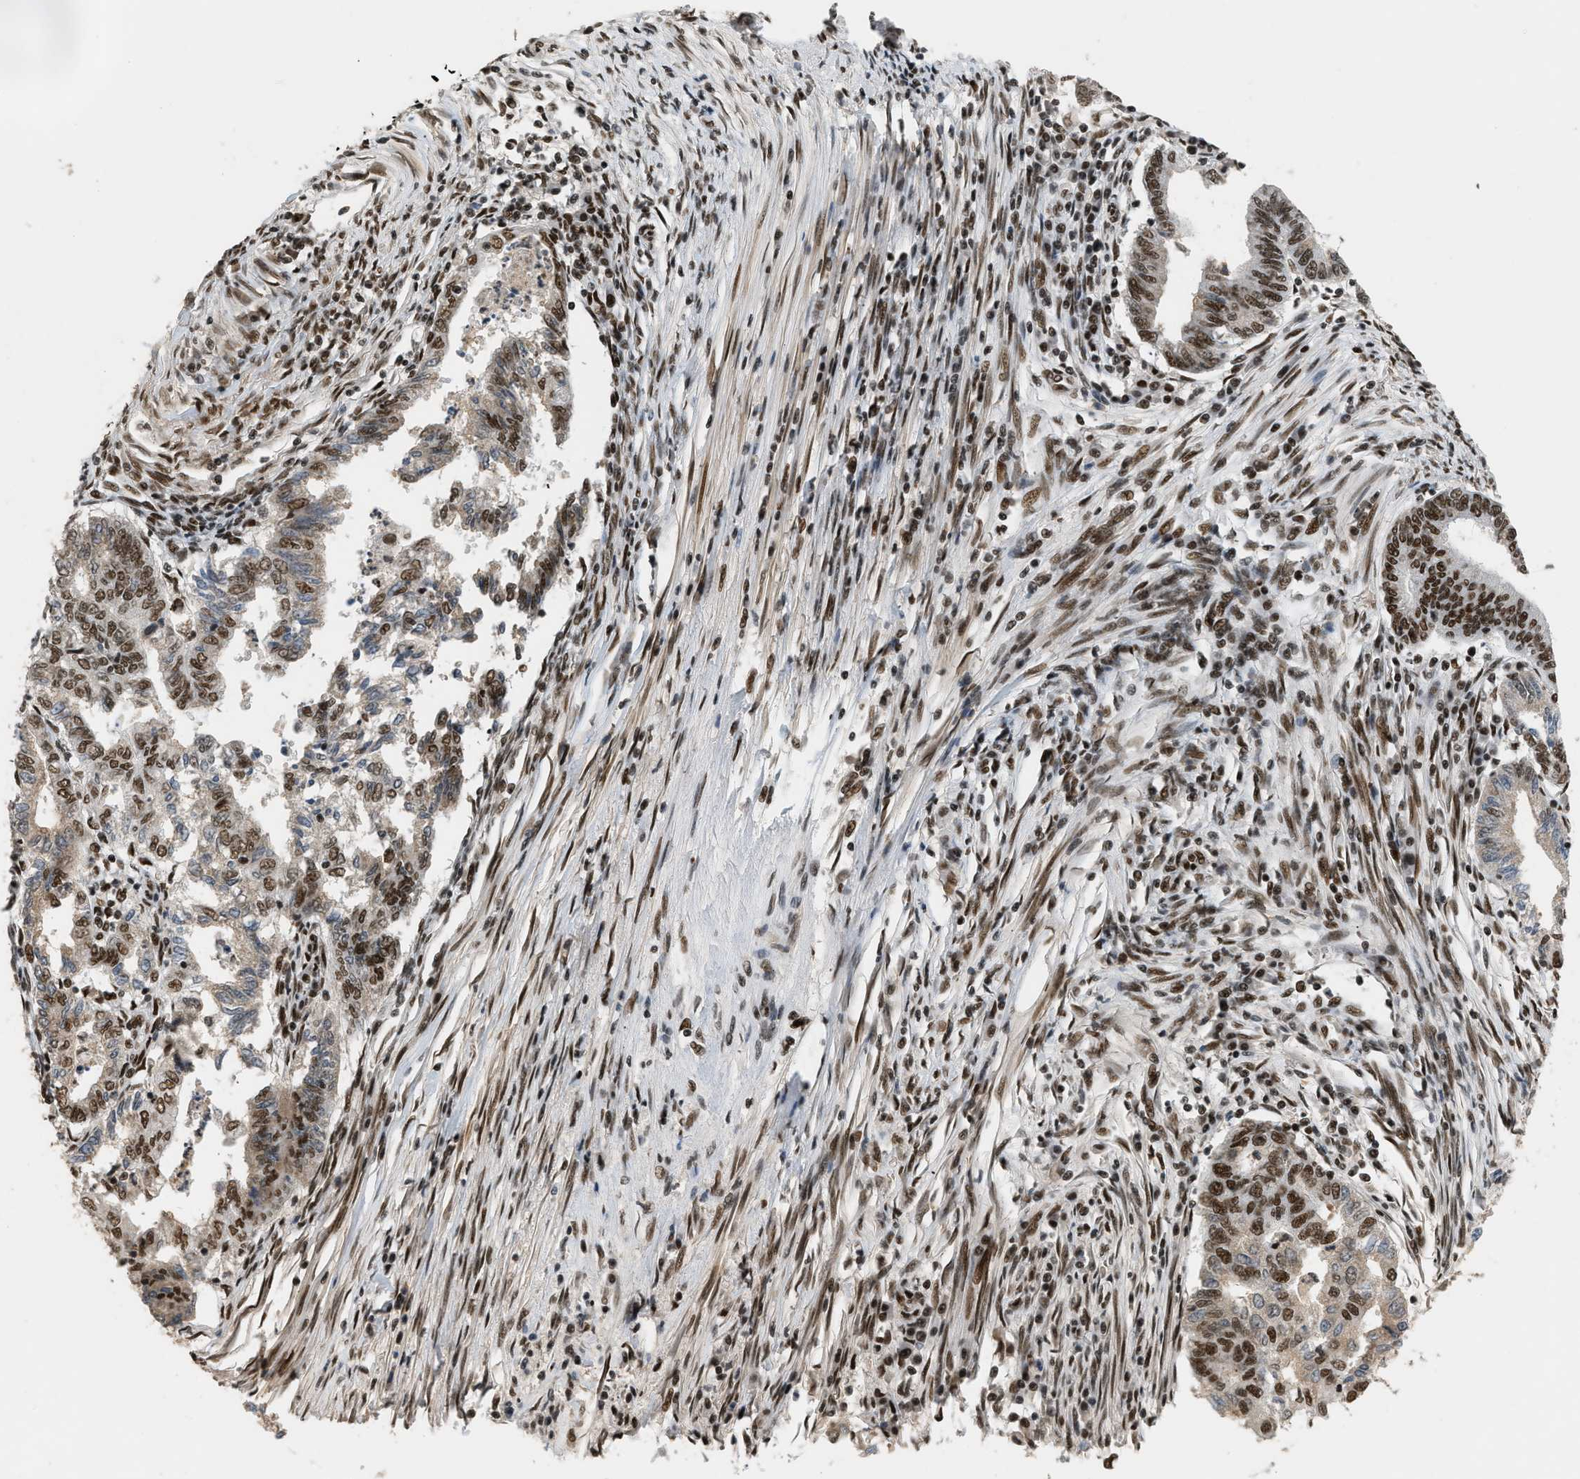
{"staining": {"intensity": "strong", "quantity": "25%-75%", "location": "nuclear"}, "tissue": "endometrial cancer", "cell_type": "Tumor cells", "image_type": "cancer", "snomed": [{"axis": "morphology", "description": "Polyp, NOS"}, {"axis": "morphology", "description": "Adenocarcinoma, NOS"}, {"axis": "morphology", "description": "Adenoma, NOS"}, {"axis": "topography", "description": "Endometrium"}], "caption": "Protein staining exhibits strong nuclear staining in about 25%-75% of tumor cells in endometrial adenocarcinoma.", "gene": "SMARCB1", "patient": {"sex": "female", "age": 79}}